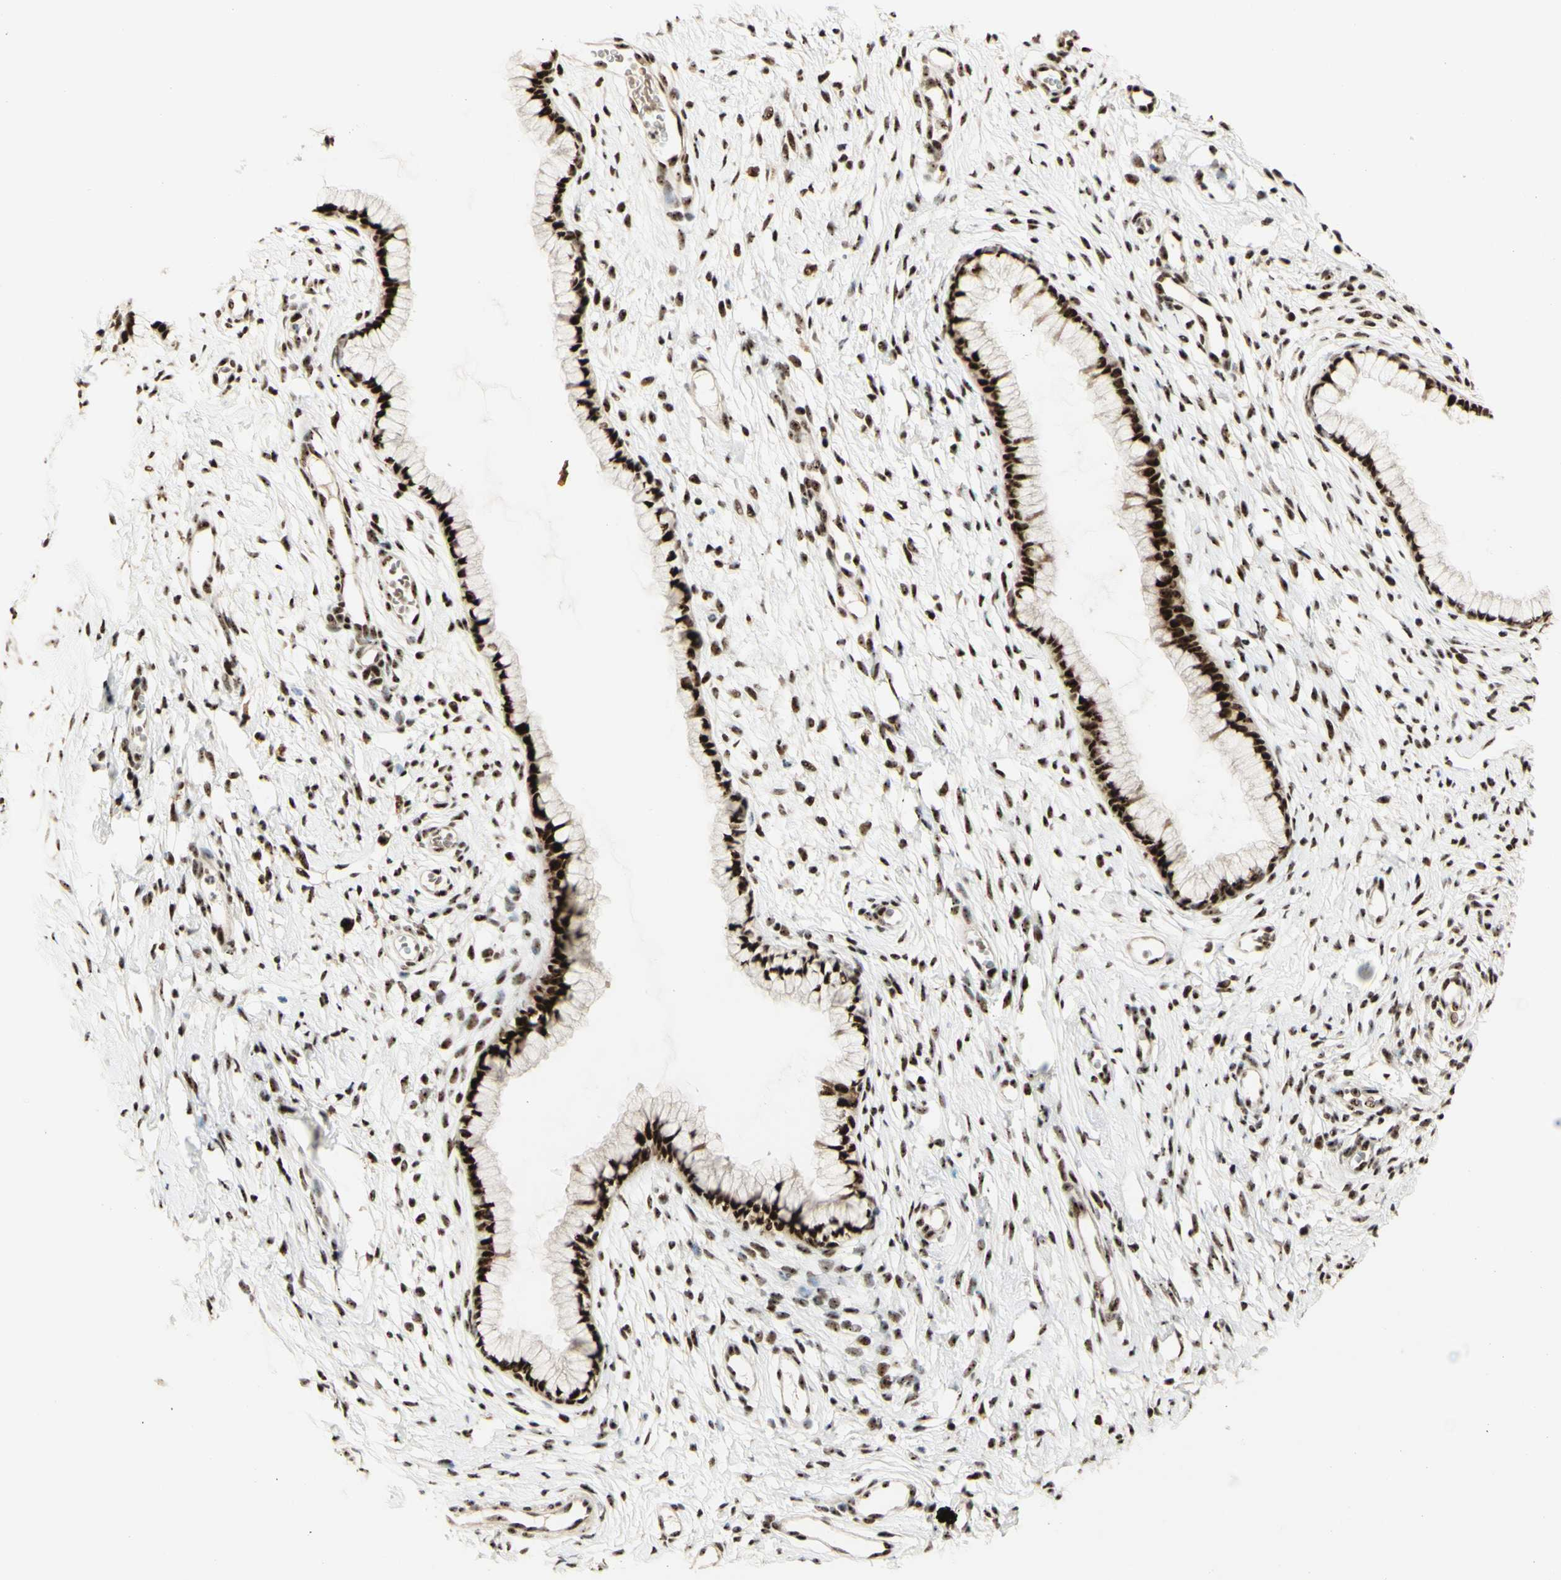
{"staining": {"intensity": "strong", "quantity": ">75%", "location": "nuclear"}, "tissue": "cervix", "cell_type": "Glandular cells", "image_type": "normal", "snomed": [{"axis": "morphology", "description": "Normal tissue, NOS"}, {"axis": "topography", "description": "Cervix"}], "caption": "Protein analysis of normal cervix demonstrates strong nuclear staining in approximately >75% of glandular cells.", "gene": "DHX9", "patient": {"sex": "female", "age": 65}}